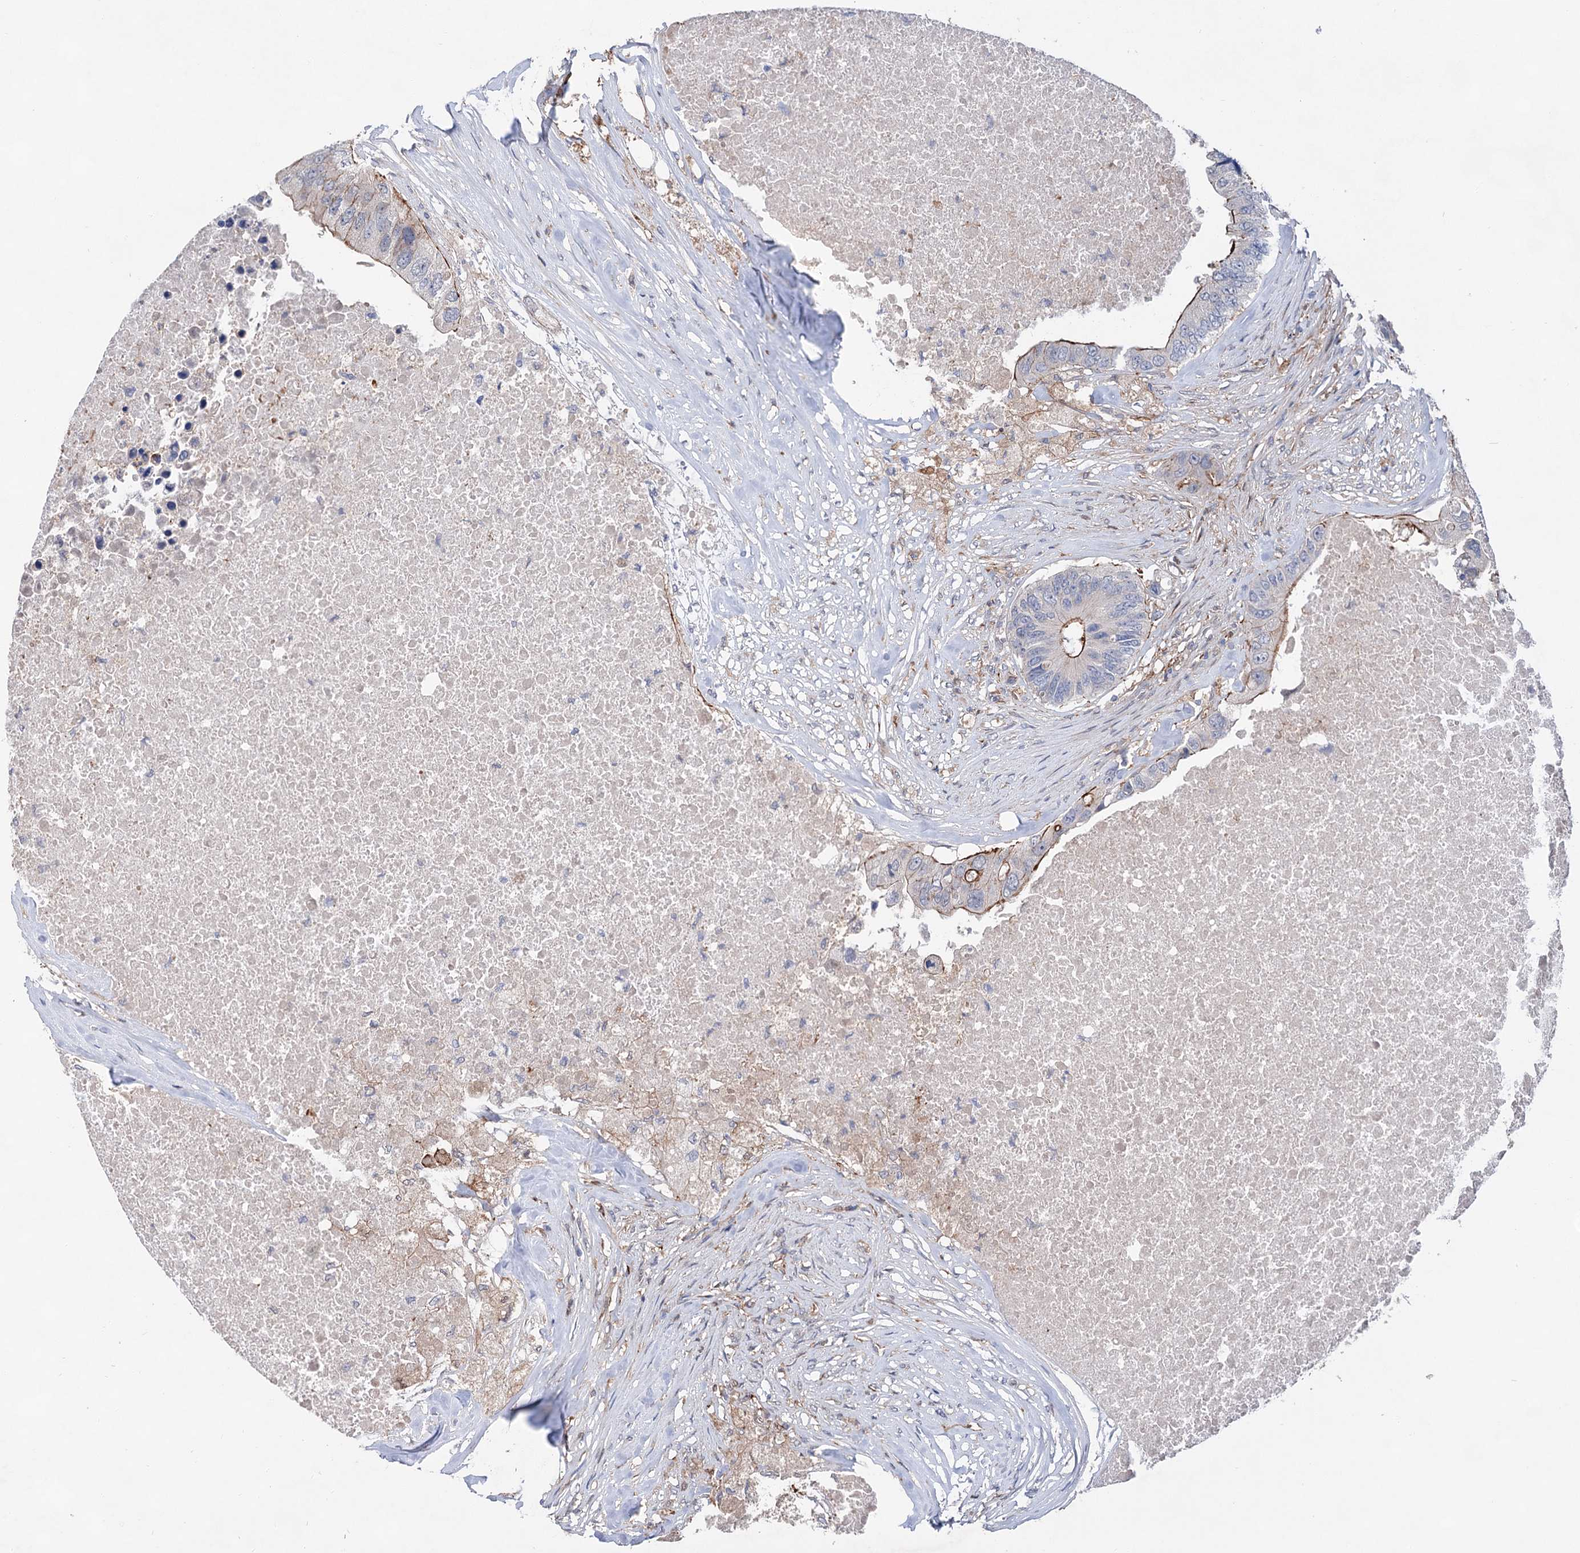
{"staining": {"intensity": "strong", "quantity": "25%-75%", "location": "cytoplasmic/membranous"}, "tissue": "colorectal cancer", "cell_type": "Tumor cells", "image_type": "cancer", "snomed": [{"axis": "morphology", "description": "Adenocarcinoma, NOS"}, {"axis": "topography", "description": "Colon"}], "caption": "Colorectal adenocarcinoma stained with a protein marker demonstrates strong staining in tumor cells.", "gene": "TMTC3", "patient": {"sex": "male", "age": 71}}